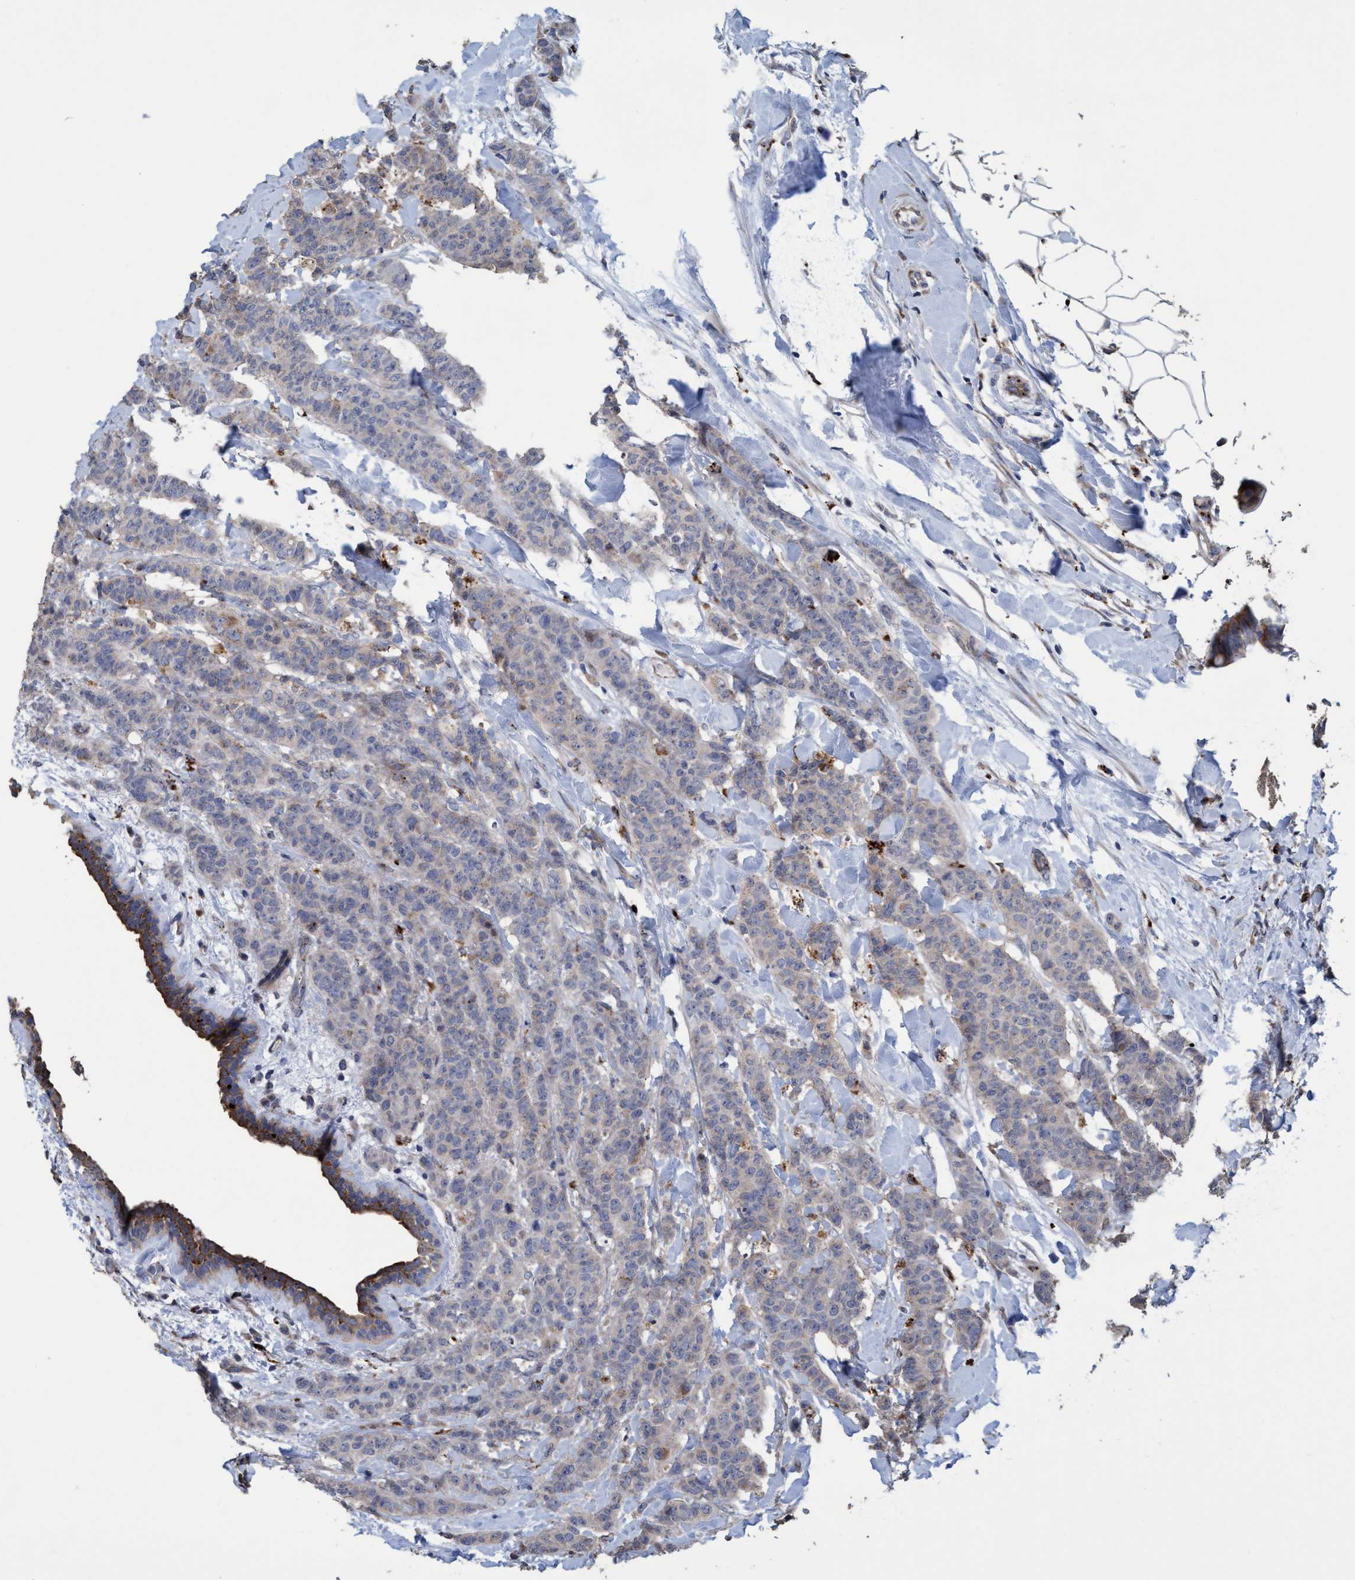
{"staining": {"intensity": "negative", "quantity": "none", "location": "none"}, "tissue": "breast cancer", "cell_type": "Tumor cells", "image_type": "cancer", "snomed": [{"axis": "morphology", "description": "Normal tissue, NOS"}, {"axis": "morphology", "description": "Duct carcinoma"}, {"axis": "topography", "description": "Breast"}], "caption": "DAB immunohistochemical staining of human breast cancer (invasive ductal carcinoma) exhibits no significant positivity in tumor cells.", "gene": "BBS9", "patient": {"sex": "female", "age": 40}}